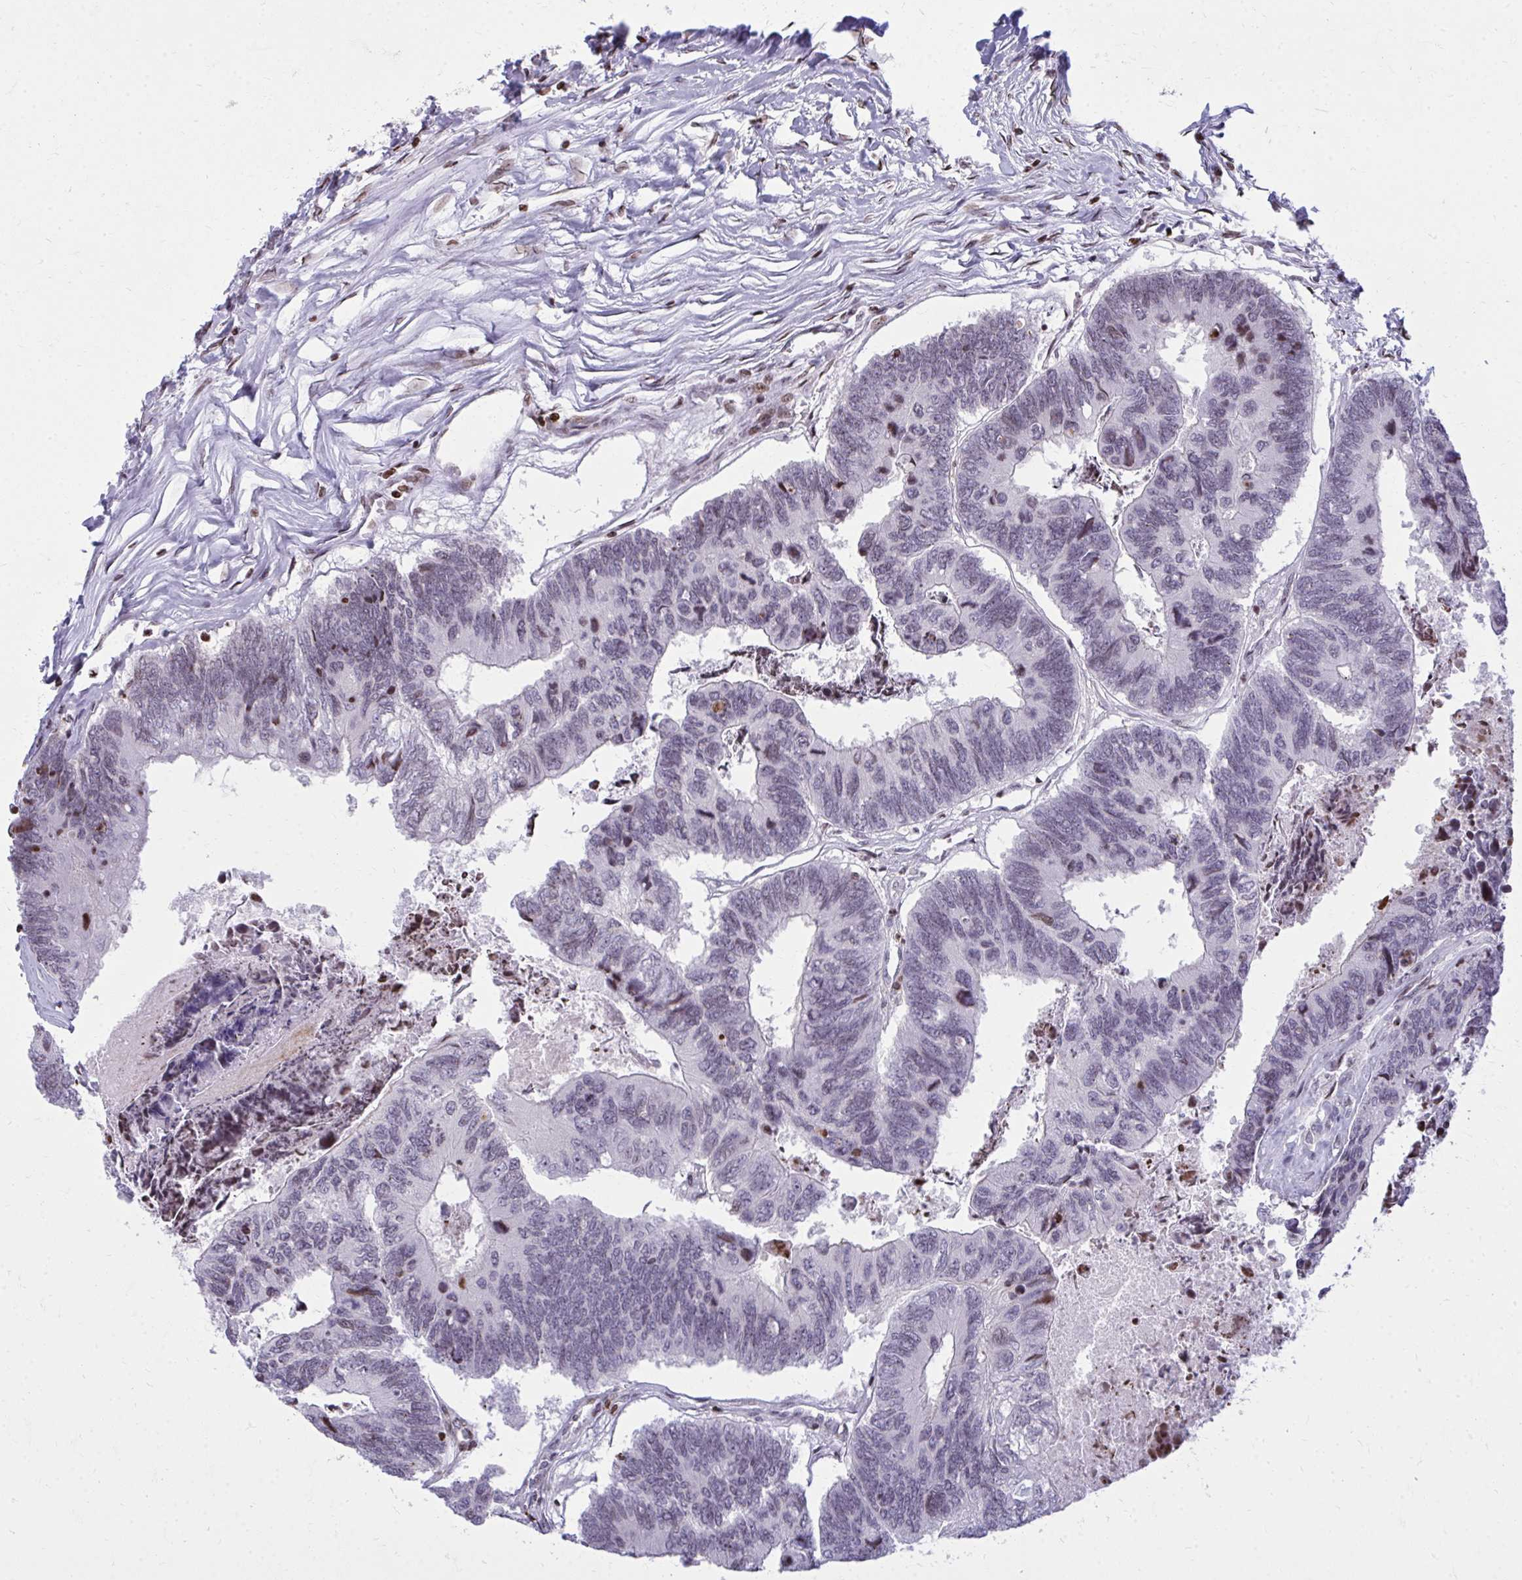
{"staining": {"intensity": "negative", "quantity": "none", "location": "none"}, "tissue": "colorectal cancer", "cell_type": "Tumor cells", "image_type": "cancer", "snomed": [{"axis": "morphology", "description": "Adenocarcinoma, NOS"}, {"axis": "topography", "description": "Colon"}], "caption": "Tumor cells are negative for protein expression in human colorectal adenocarcinoma.", "gene": "AP5M1", "patient": {"sex": "female", "age": 67}}